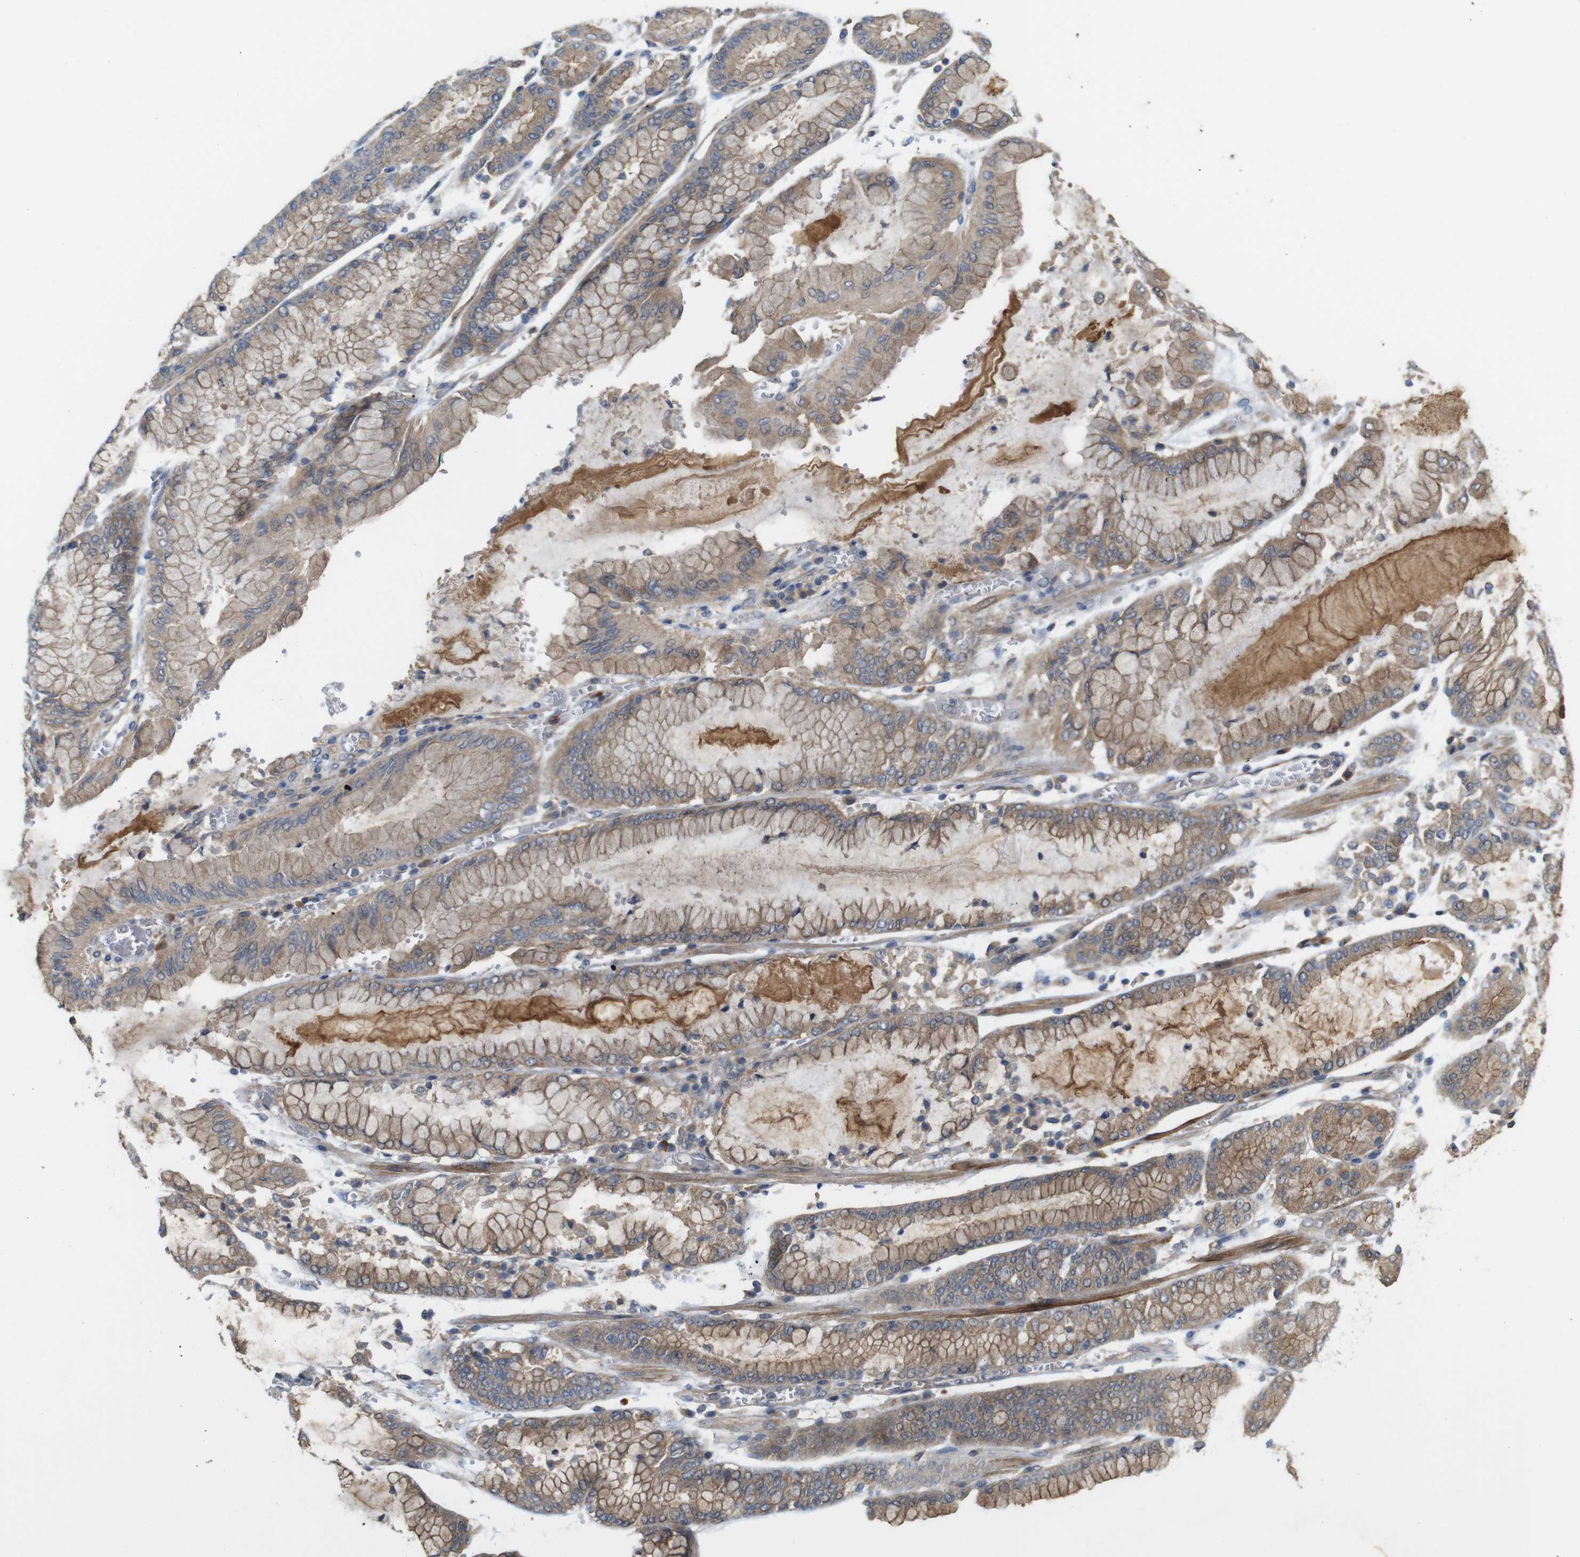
{"staining": {"intensity": "moderate", "quantity": ">75%", "location": "cytoplasmic/membranous"}, "tissue": "stomach cancer", "cell_type": "Tumor cells", "image_type": "cancer", "snomed": [{"axis": "morphology", "description": "Normal tissue, NOS"}, {"axis": "morphology", "description": "Adenocarcinoma, NOS"}, {"axis": "topography", "description": "Stomach, upper"}, {"axis": "topography", "description": "Stomach"}], "caption": "A photomicrograph of human stomach cancer (adenocarcinoma) stained for a protein shows moderate cytoplasmic/membranous brown staining in tumor cells.", "gene": "CDC34", "patient": {"sex": "male", "age": 76}}